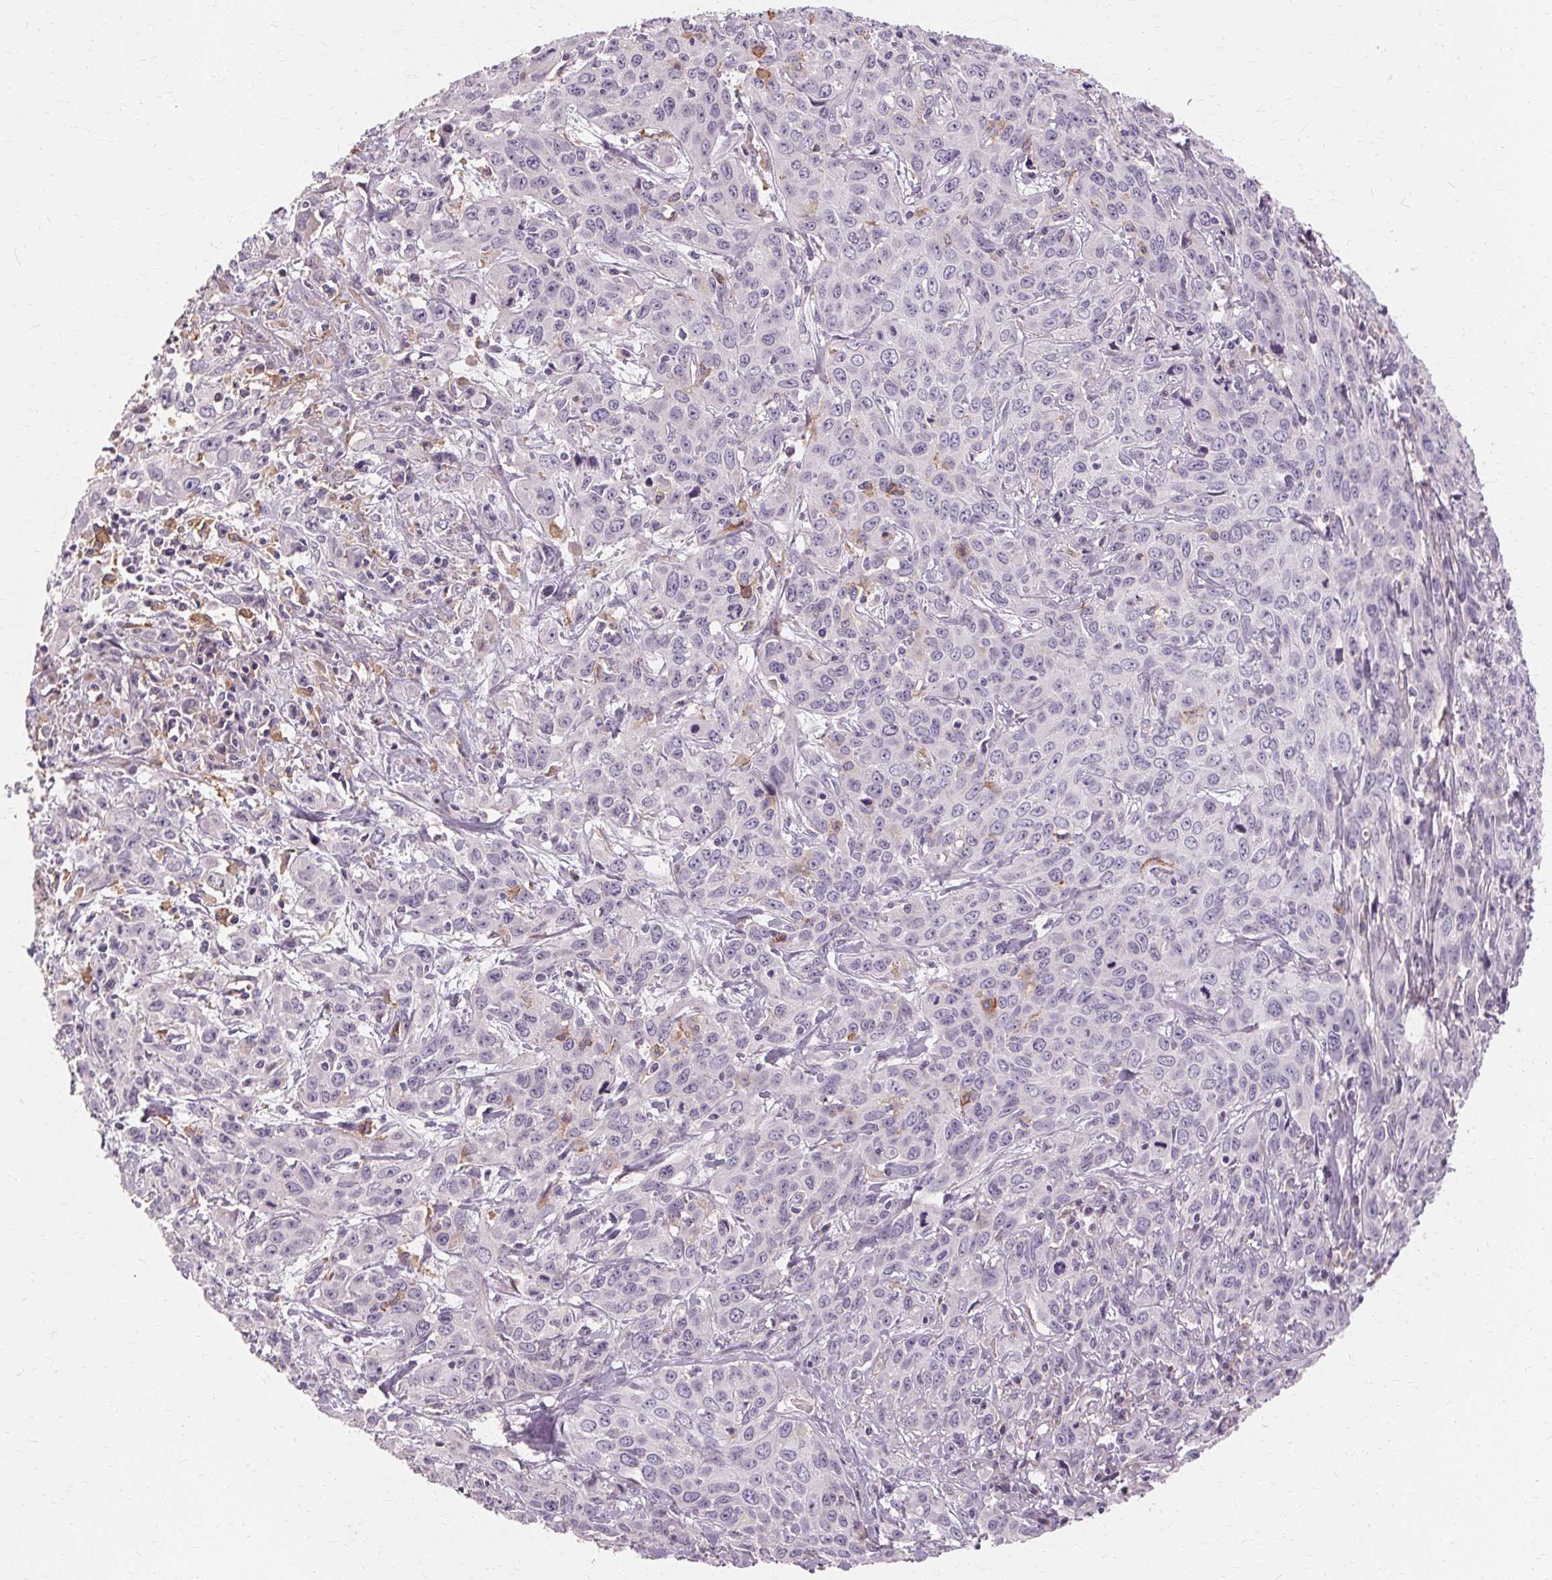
{"staining": {"intensity": "negative", "quantity": "none", "location": "none"}, "tissue": "cervical cancer", "cell_type": "Tumor cells", "image_type": "cancer", "snomed": [{"axis": "morphology", "description": "Squamous cell carcinoma, NOS"}, {"axis": "topography", "description": "Cervix"}], "caption": "Cervical squamous cell carcinoma was stained to show a protein in brown. There is no significant positivity in tumor cells.", "gene": "IFNGR1", "patient": {"sex": "female", "age": 38}}